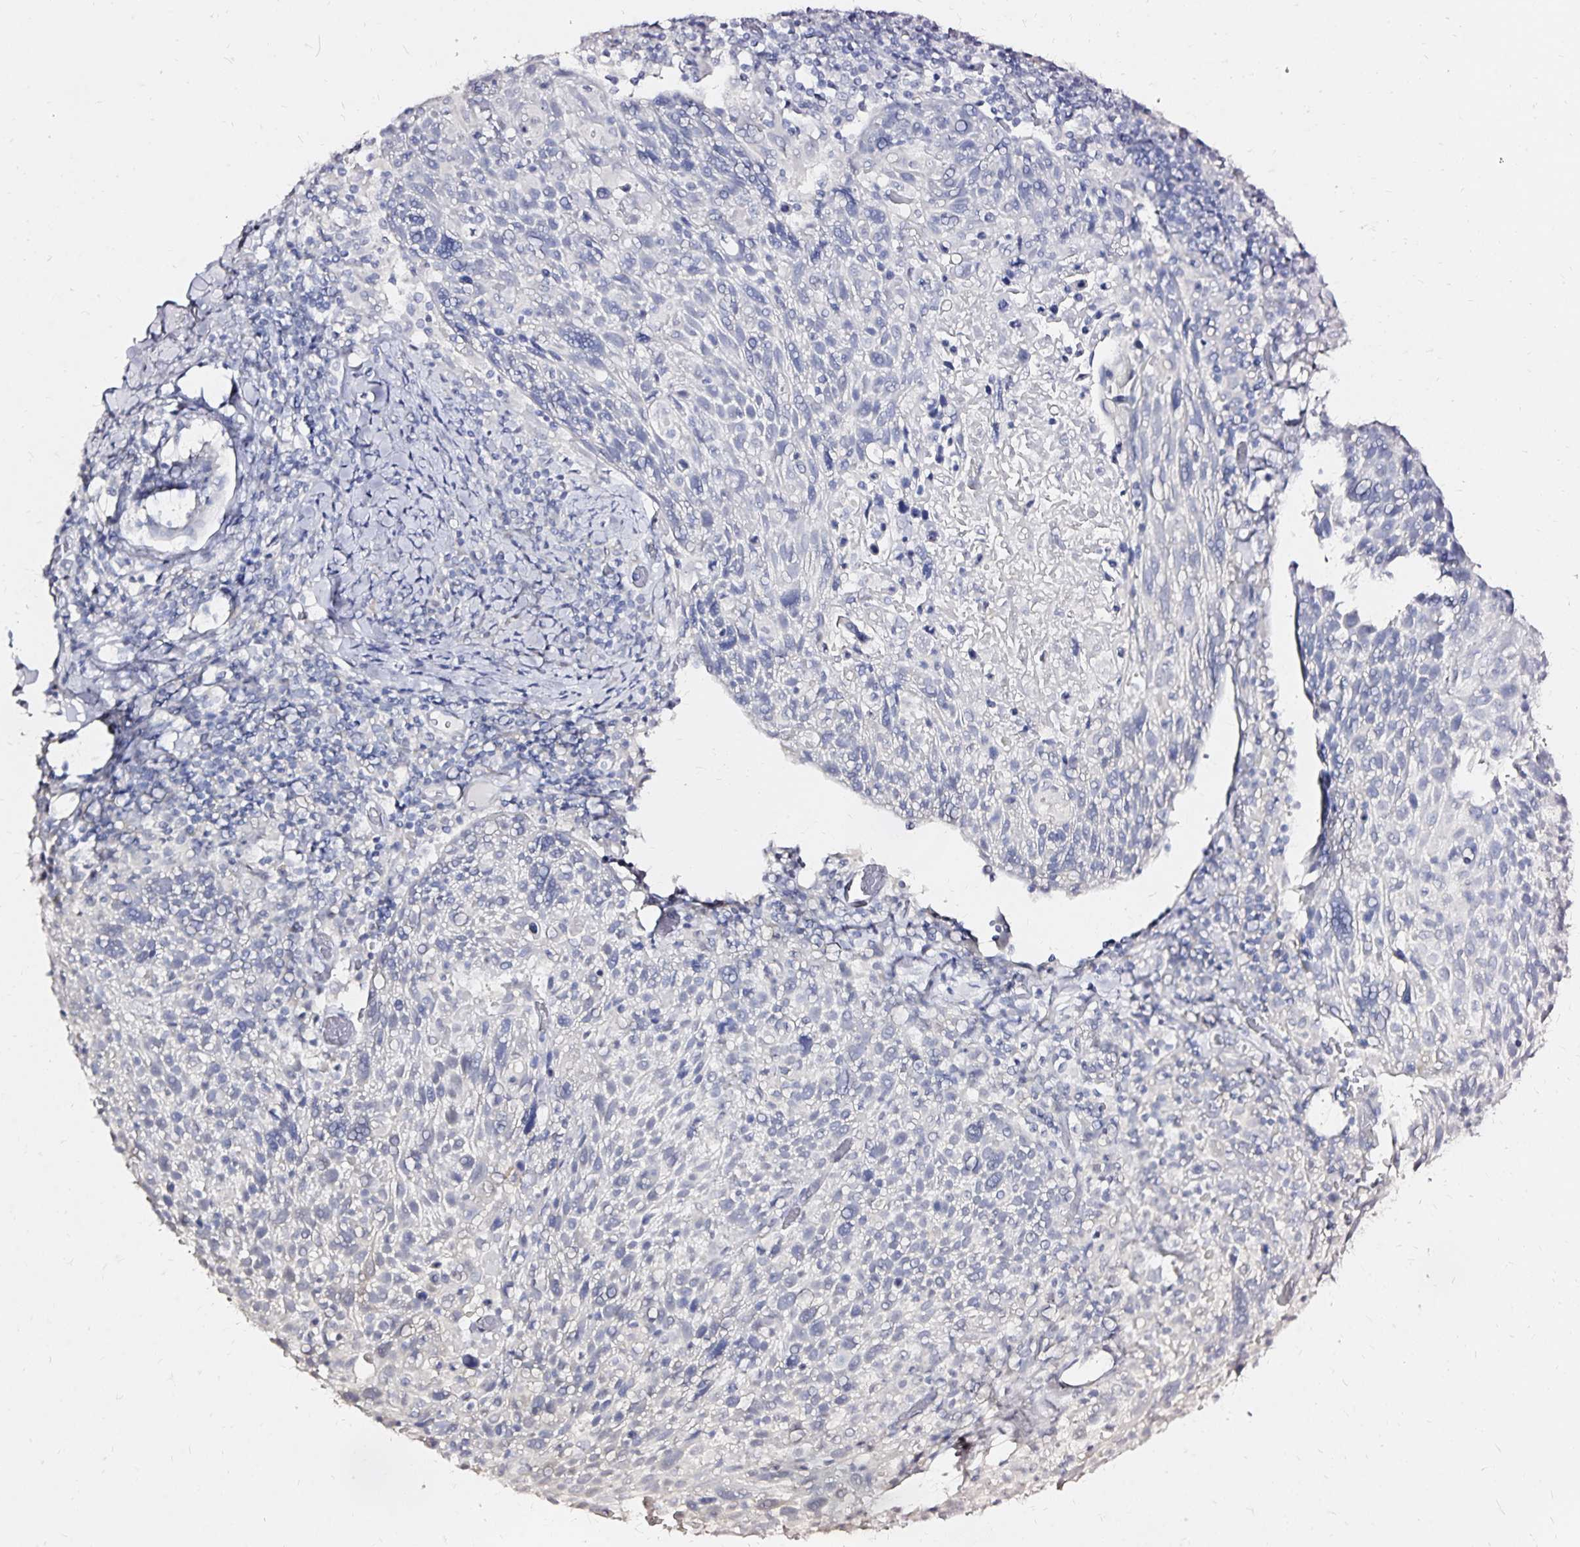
{"staining": {"intensity": "negative", "quantity": "none", "location": "none"}, "tissue": "cervical cancer", "cell_type": "Tumor cells", "image_type": "cancer", "snomed": [{"axis": "morphology", "description": "Squamous cell carcinoma, NOS"}, {"axis": "topography", "description": "Cervix"}], "caption": "IHC micrograph of neoplastic tissue: cervical squamous cell carcinoma stained with DAB (3,3'-diaminobenzidine) shows no significant protein staining in tumor cells.", "gene": "SLC5A1", "patient": {"sex": "female", "age": 61}}